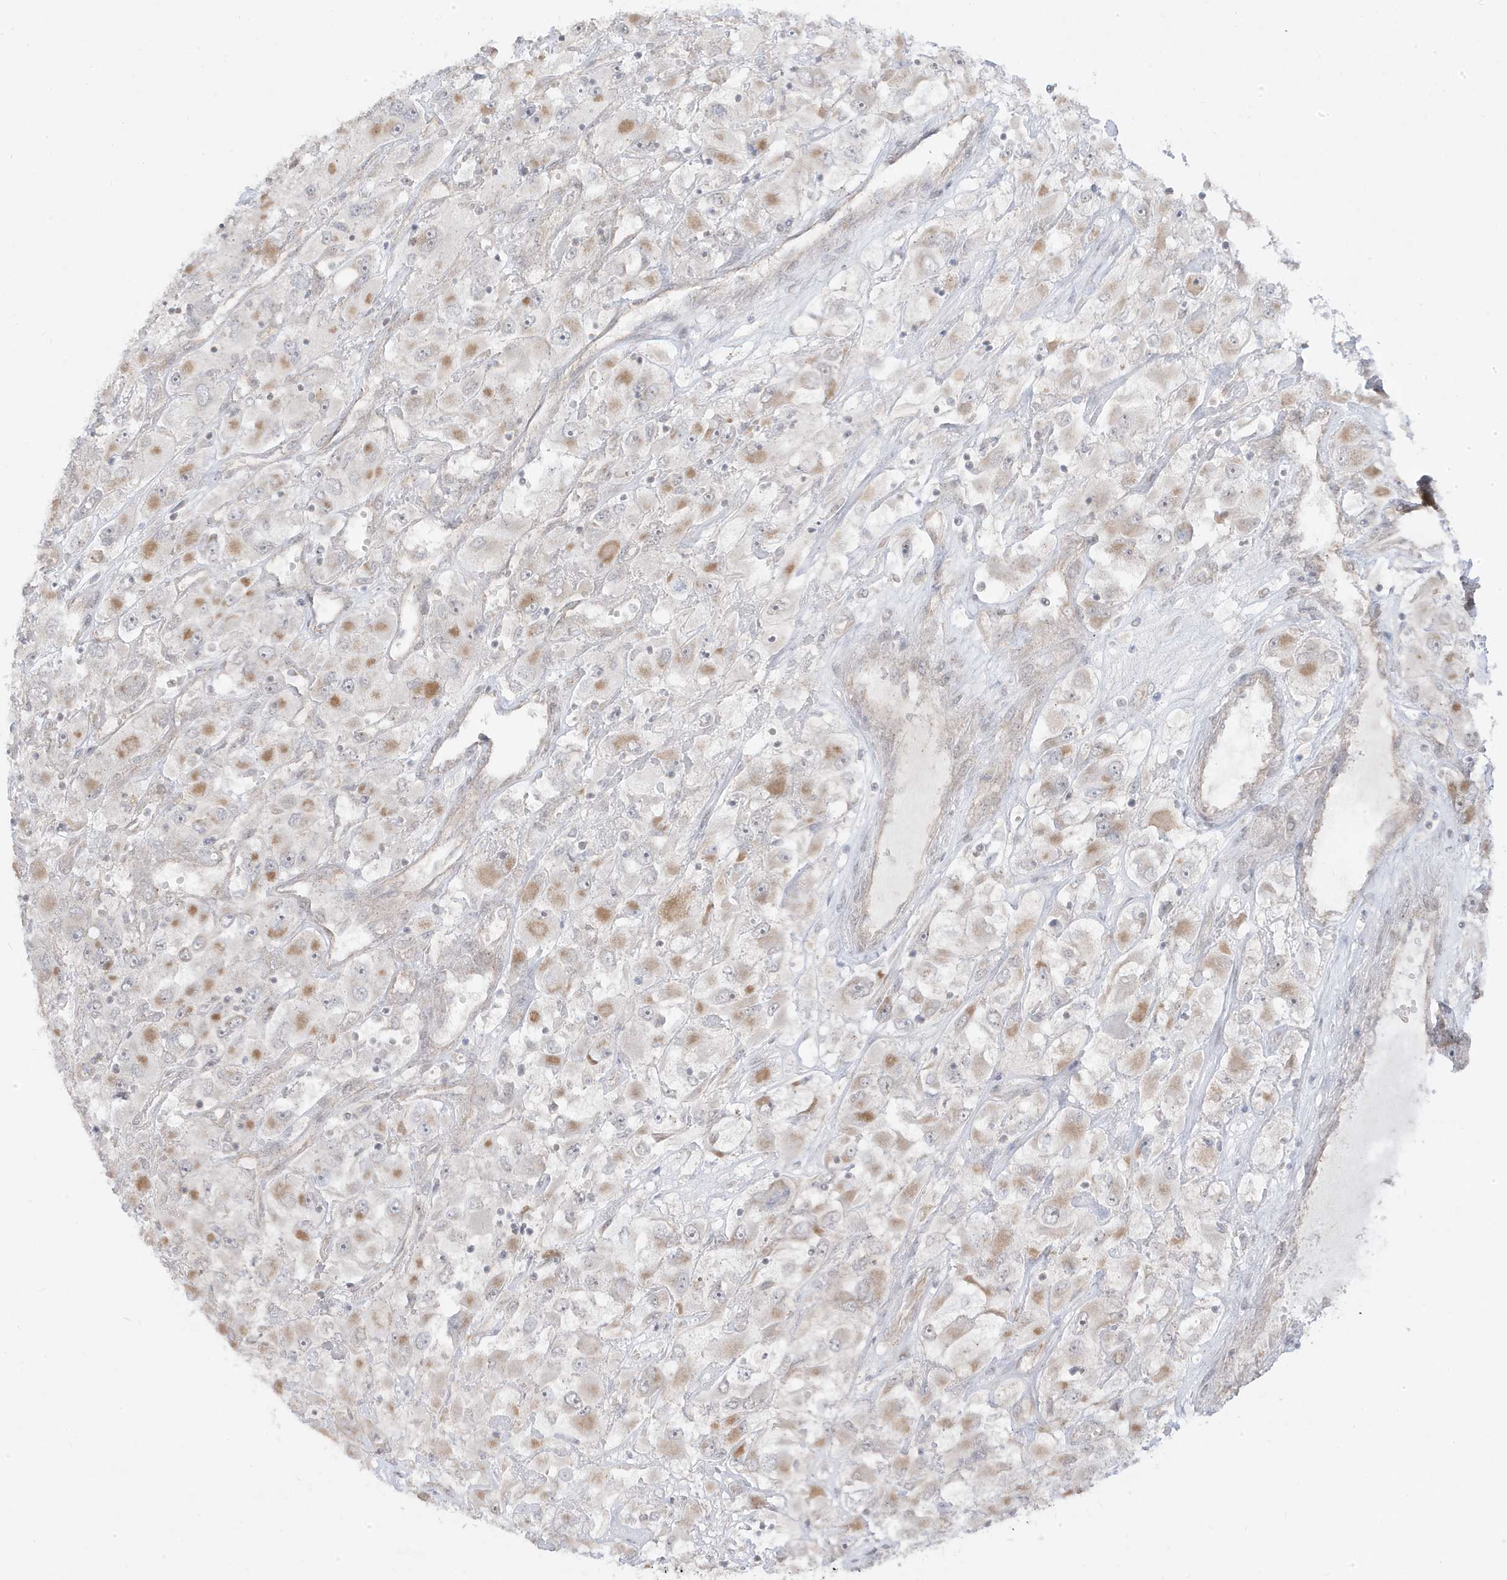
{"staining": {"intensity": "moderate", "quantity": "<25%", "location": "cytoplasmic/membranous"}, "tissue": "renal cancer", "cell_type": "Tumor cells", "image_type": "cancer", "snomed": [{"axis": "morphology", "description": "Adenocarcinoma, NOS"}, {"axis": "topography", "description": "Kidney"}], "caption": "The immunohistochemical stain highlights moderate cytoplasmic/membranous positivity in tumor cells of adenocarcinoma (renal) tissue.", "gene": "DNAJC12", "patient": {"sex": "female", "age": 52}}